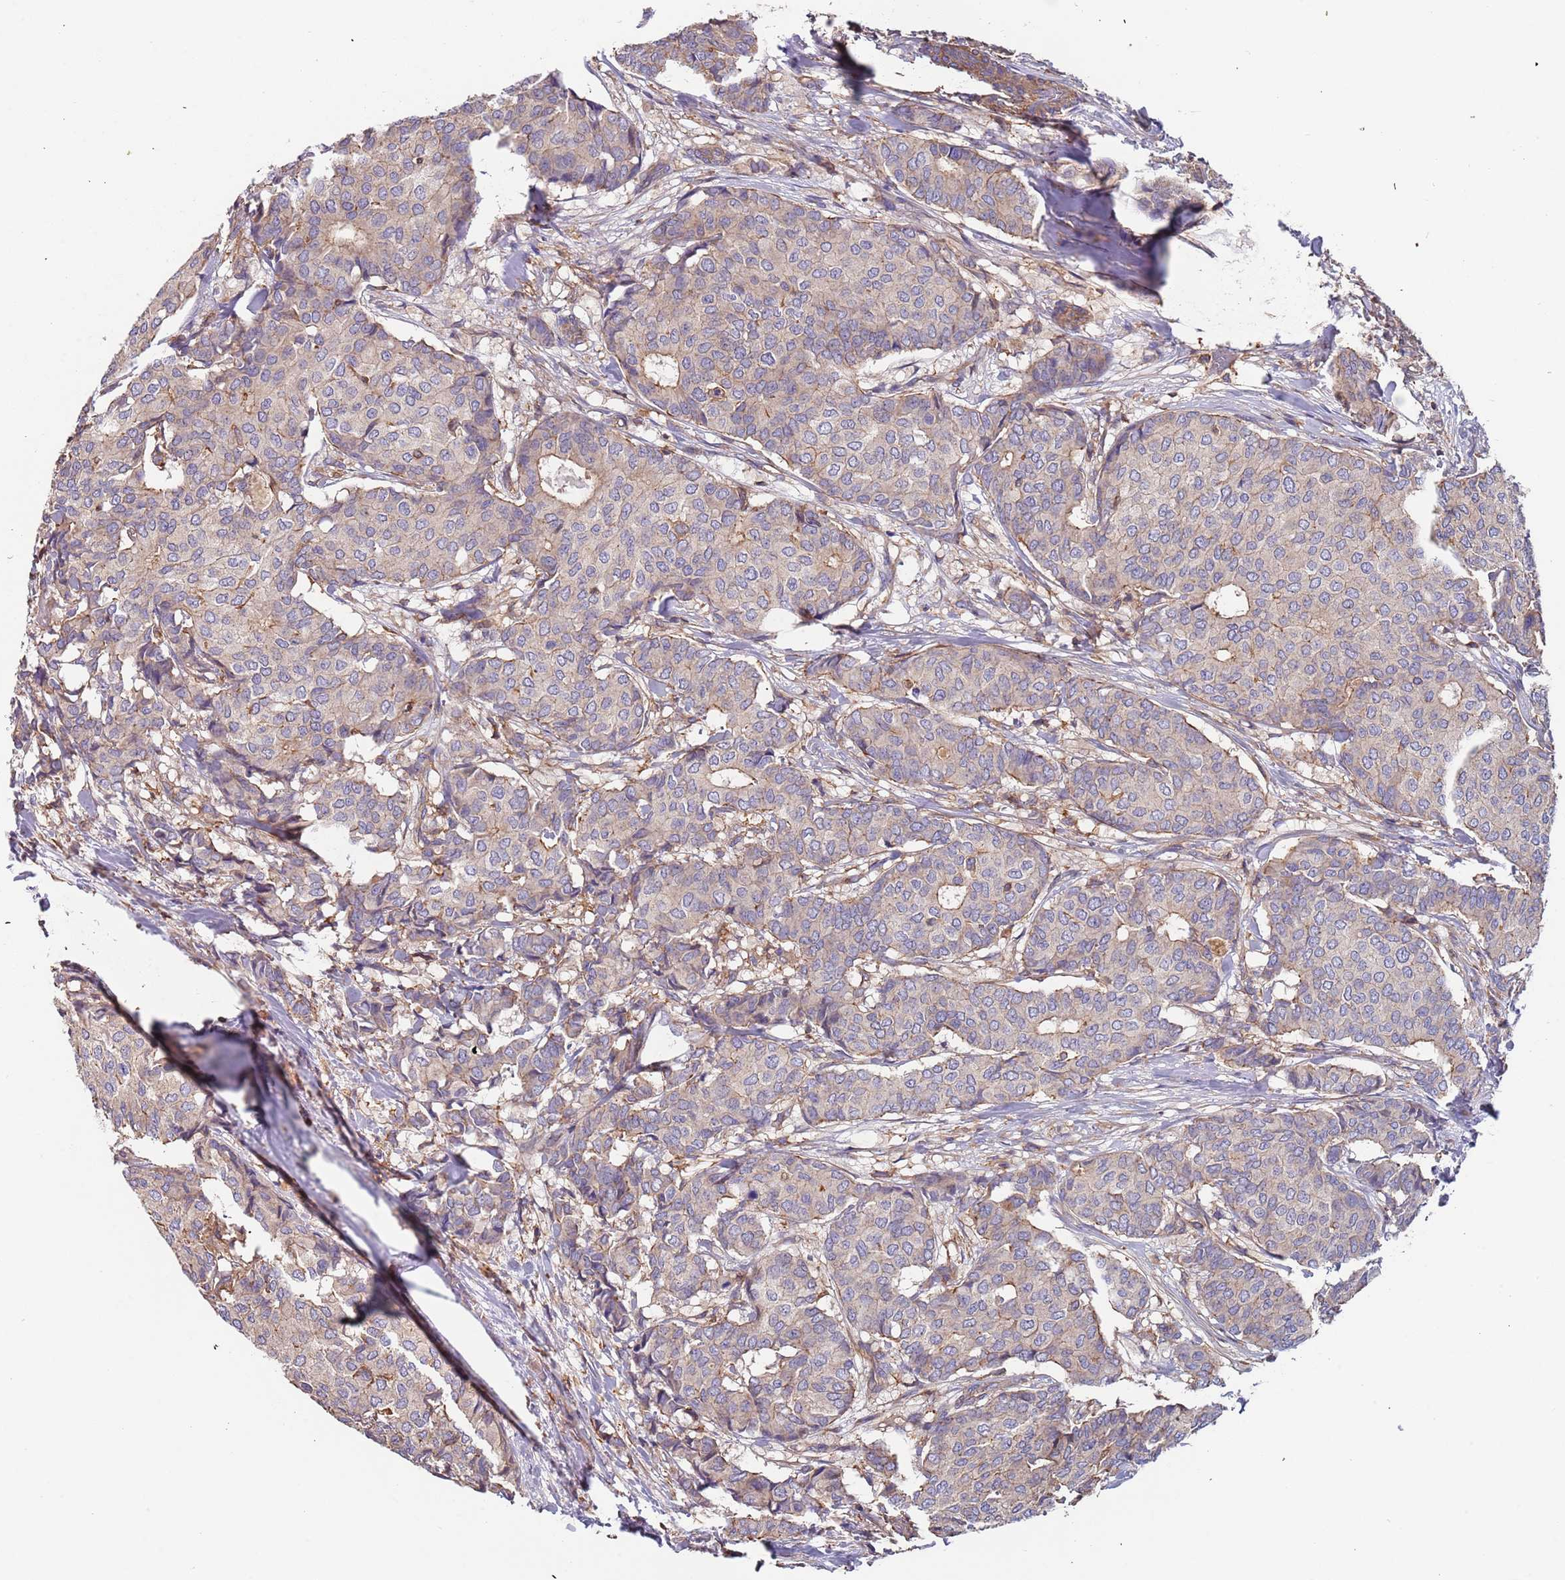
{"staining": {"intensity": "weak", "quantity": "25%-75%", "location": "cytoplasmic/membranous"}, "tissue": "breast cancer", "cell_type": "Tumor cells", "image_type": "cancer", "snomed": [{"axis": "morphology", "description": "Duct carcinoma"}, {"axis": "topography", "description": "Breast"}], "caption": "Protein expression by immunohistochemistry displays weak cytoplasmic/membranous expression in approximately 25%-75% of tumor cells in intraductal carcinoma (breast).", "gene": "SYT4", "patient": {"sex": "female", "age": 75}}